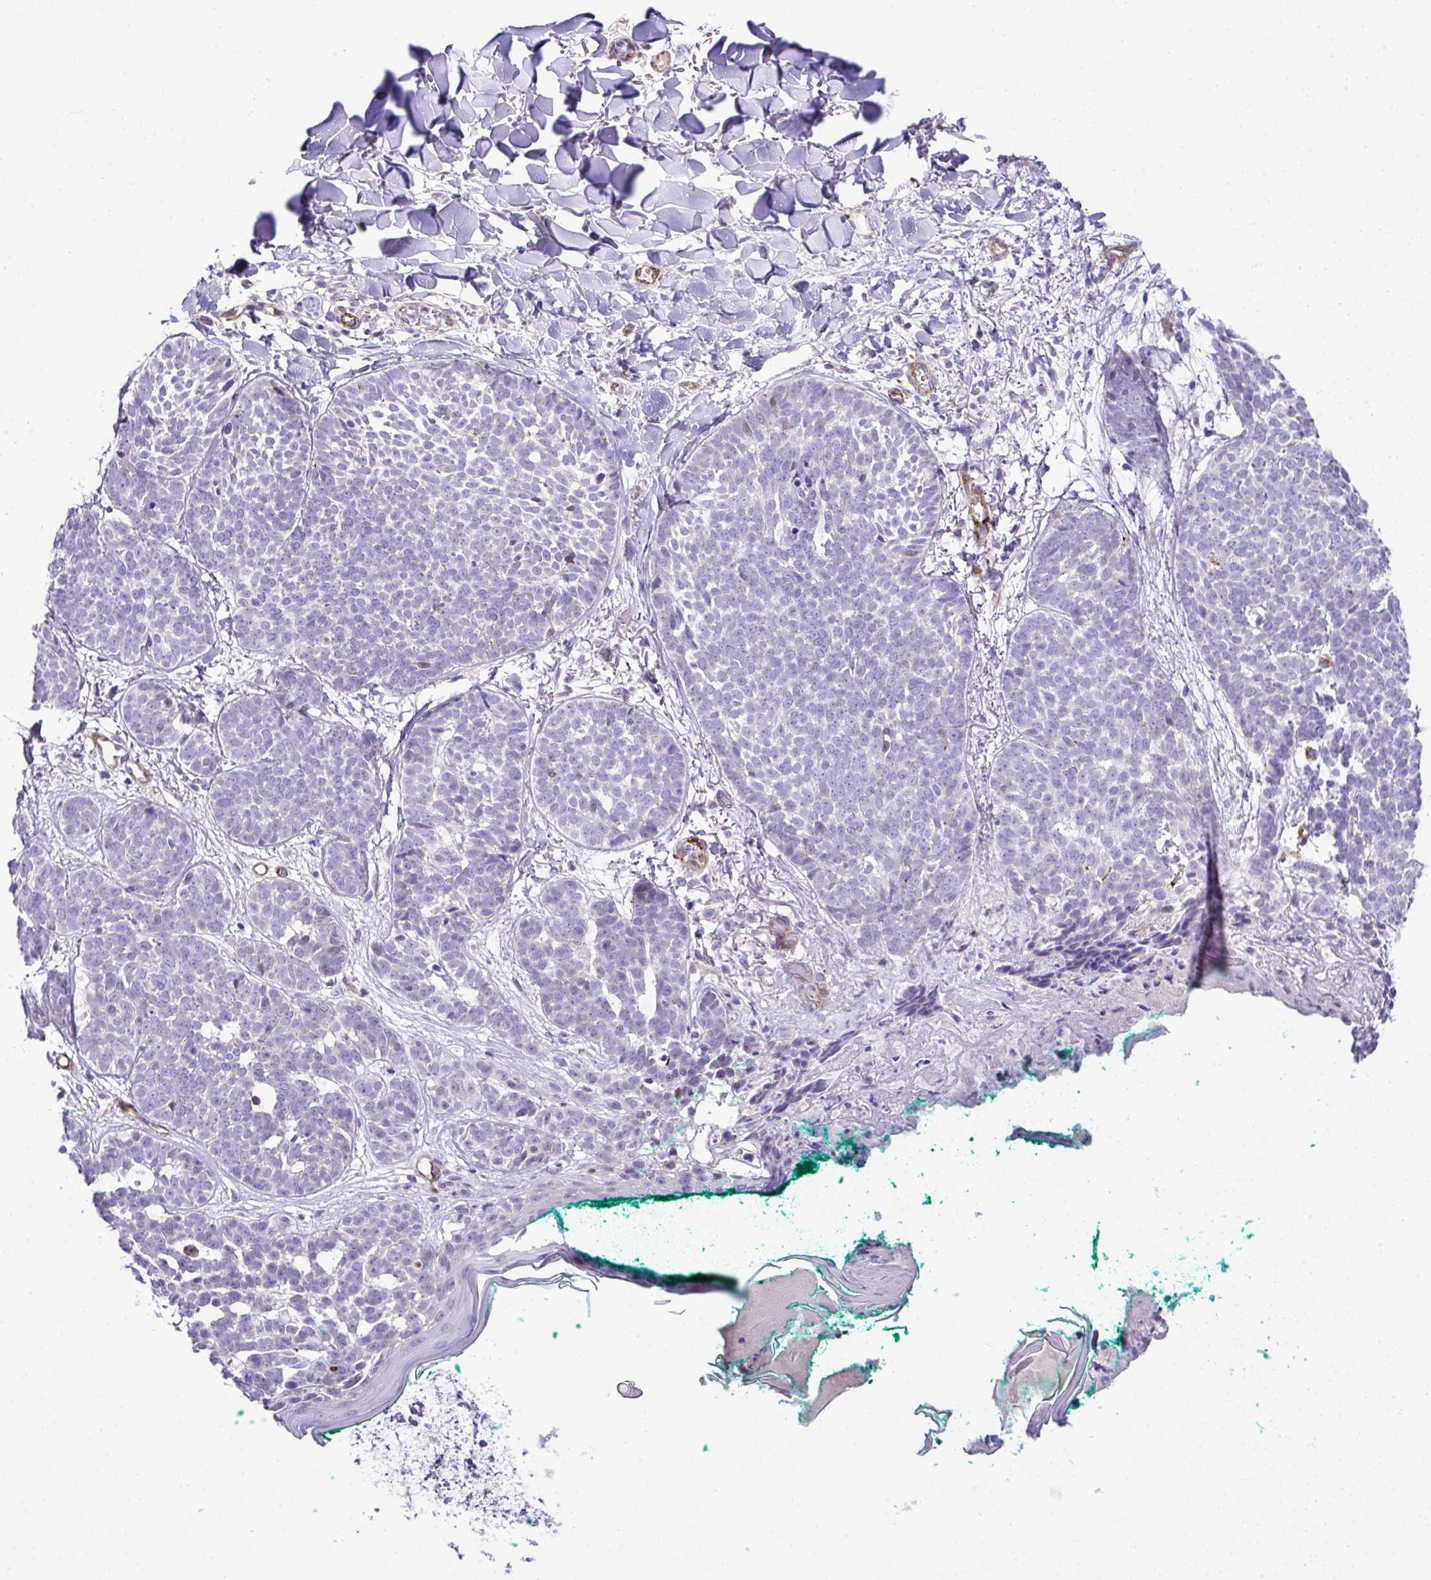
{"staining": {"intensity": "negative", "quantity": "none", "location": "none"}, "tissue": "skin cancer", "cell_type": "Tumor cells", "image_type": "cancer", "snomed": [{"axis": "morphology", "description": "Basal cell carcinoma"}, {"axis": "topography", "description": "Skin"}, {"axis": "topography", "description": "Skin of neck"}, {"axis": "topography", "description": "Skin of shoulder"}, {"axis": "topography", "description": "Skin of back"}], "caption": "High power microscopy image of an immunohistochemistry histopathology image of skin cancer (basal cell carcinoma), revealing no significant expression in tumor cells.", "gene": "FBXO34", "patient": {"sex": "male", "age": 80}}